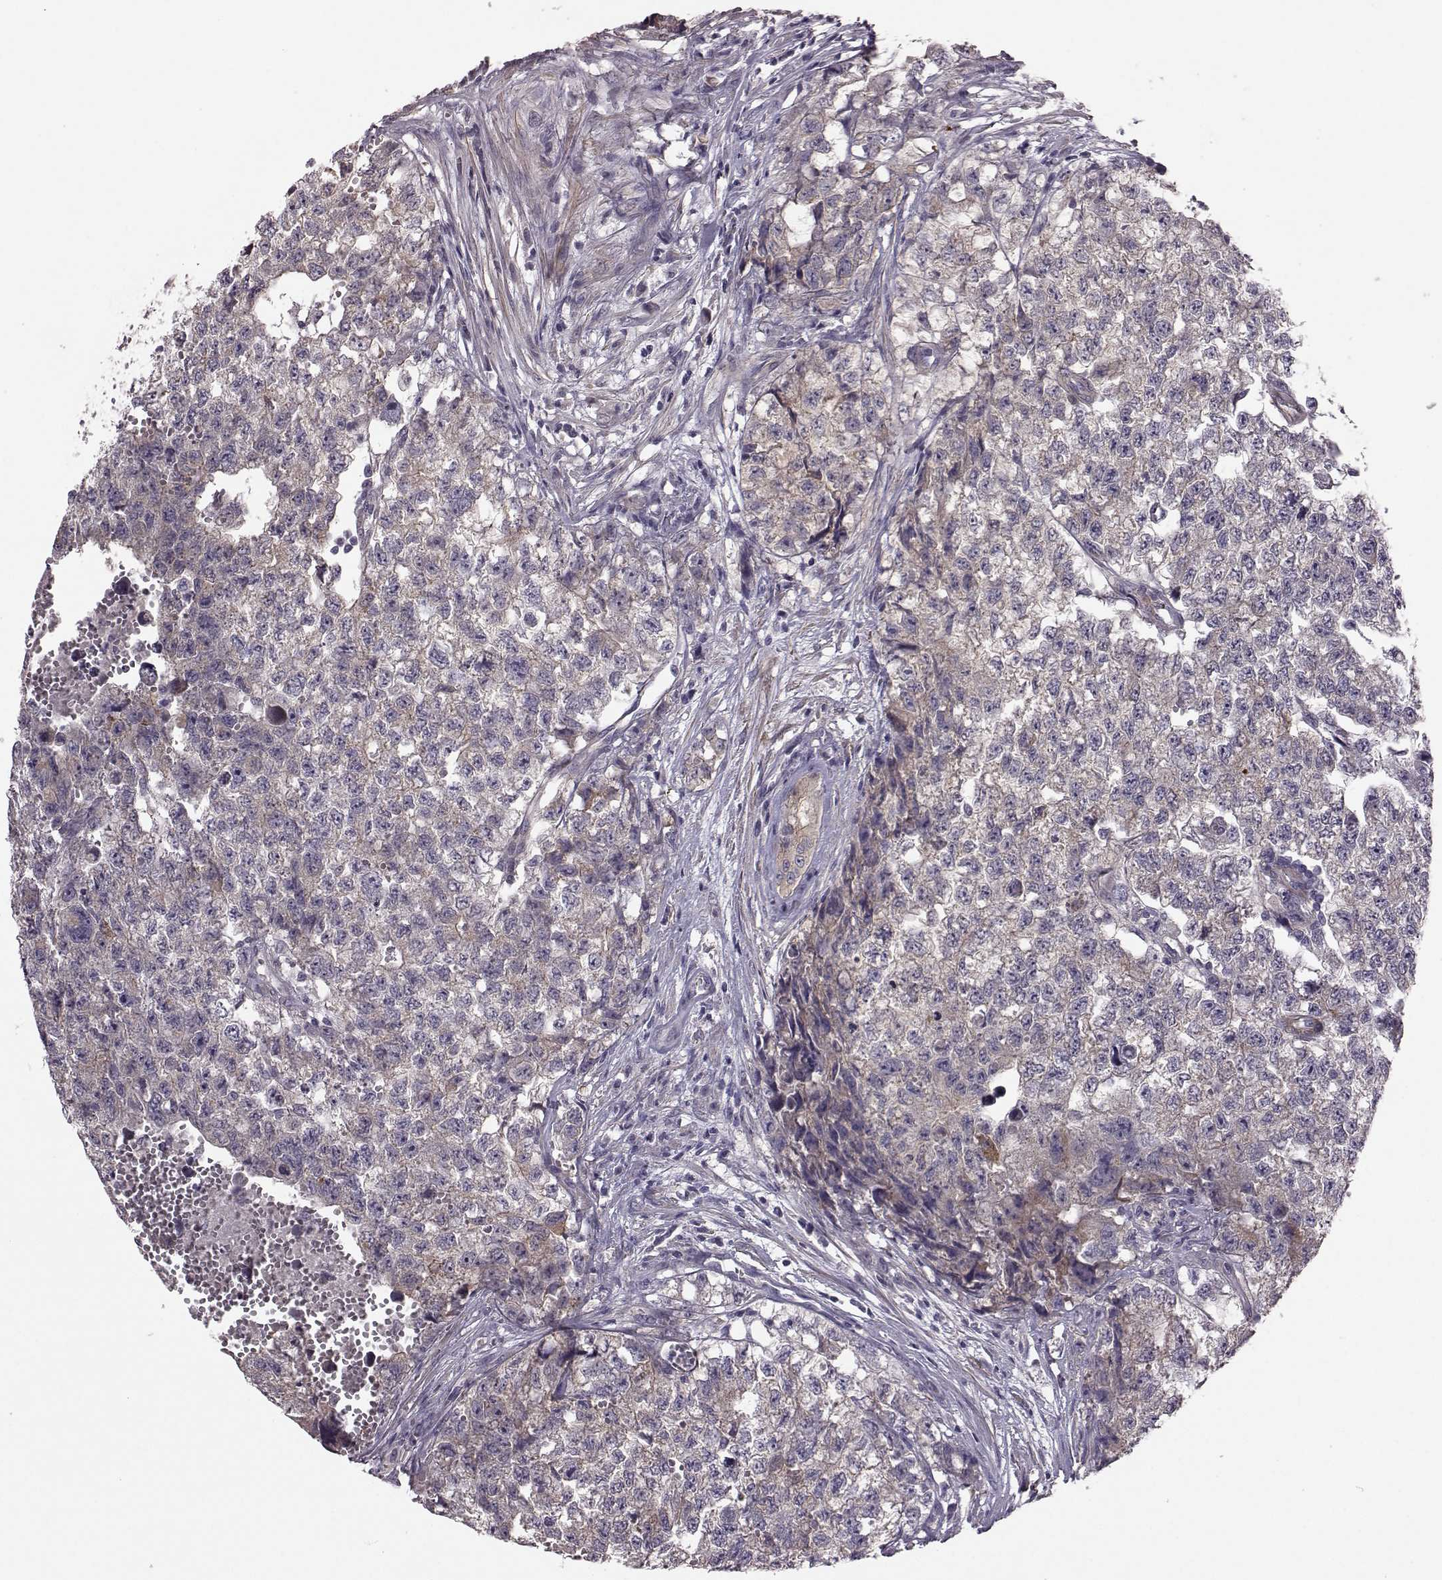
{"staining": {"intensity": "weak", "quantity": "<25%", "location": "cytoplasmic/membranous"}, "tissue": "testis cancer", "cell_type": "Tumor cells", "image_type": "cancer", "snomed": [{"axis": "morphology", "description": "Seminoma, NOS"}, {"axis": "morphology", "description": "Carcinoma, Embryonal, NOS"}, {"axis": "topography", "description": "Testis"}], "caption": "Tumor cells are negative for brown protein staining in embryonal carcinoma (testis).", "gene": "GRK1", "patient": {"sex": "male", "age": 22}}